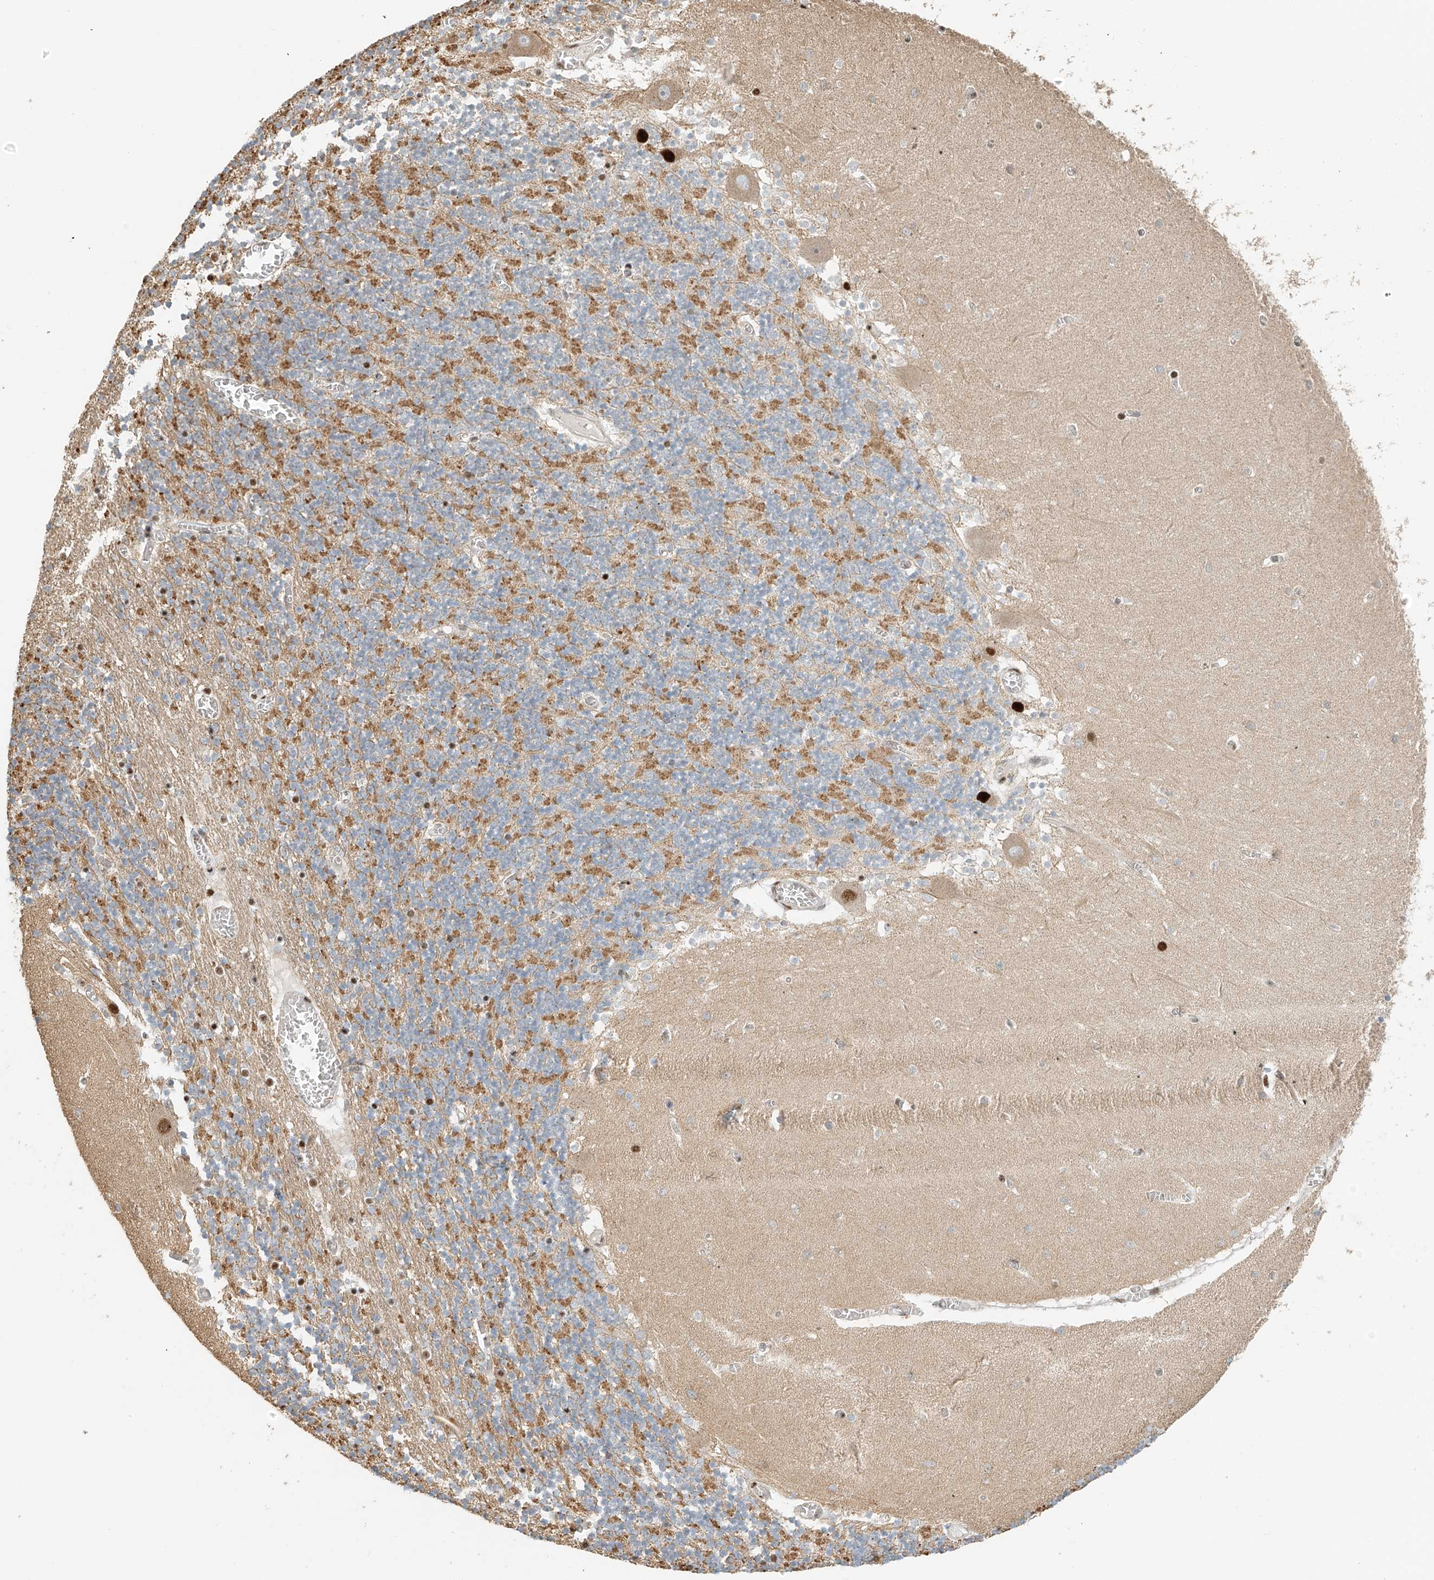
{"staining": {"intensity": "moderate", "quantity": "25%-75%", "location": "cytoplasmic/membranous,nuclear"}, "tissue": "cerebellum", "cell_type": "Cells in granular layer", "image_type": "normal", "snomed": [{"axis": "morphology", "description": "Normal tissue, NOS"}, {"axis": "topography", "description": "Cerebellum"}], "caption": "Immunohistochemical staining of unremarkable human cerebellum reveals 25%-75% levels of moderate cytoplasmic/membranous,nuclear protein staining in approximately 25%-75% of cells in granular layer. Nuclei are stained in blue.", "gene": "ZNF514", "patient": {"sex": "female", "age": 28}}